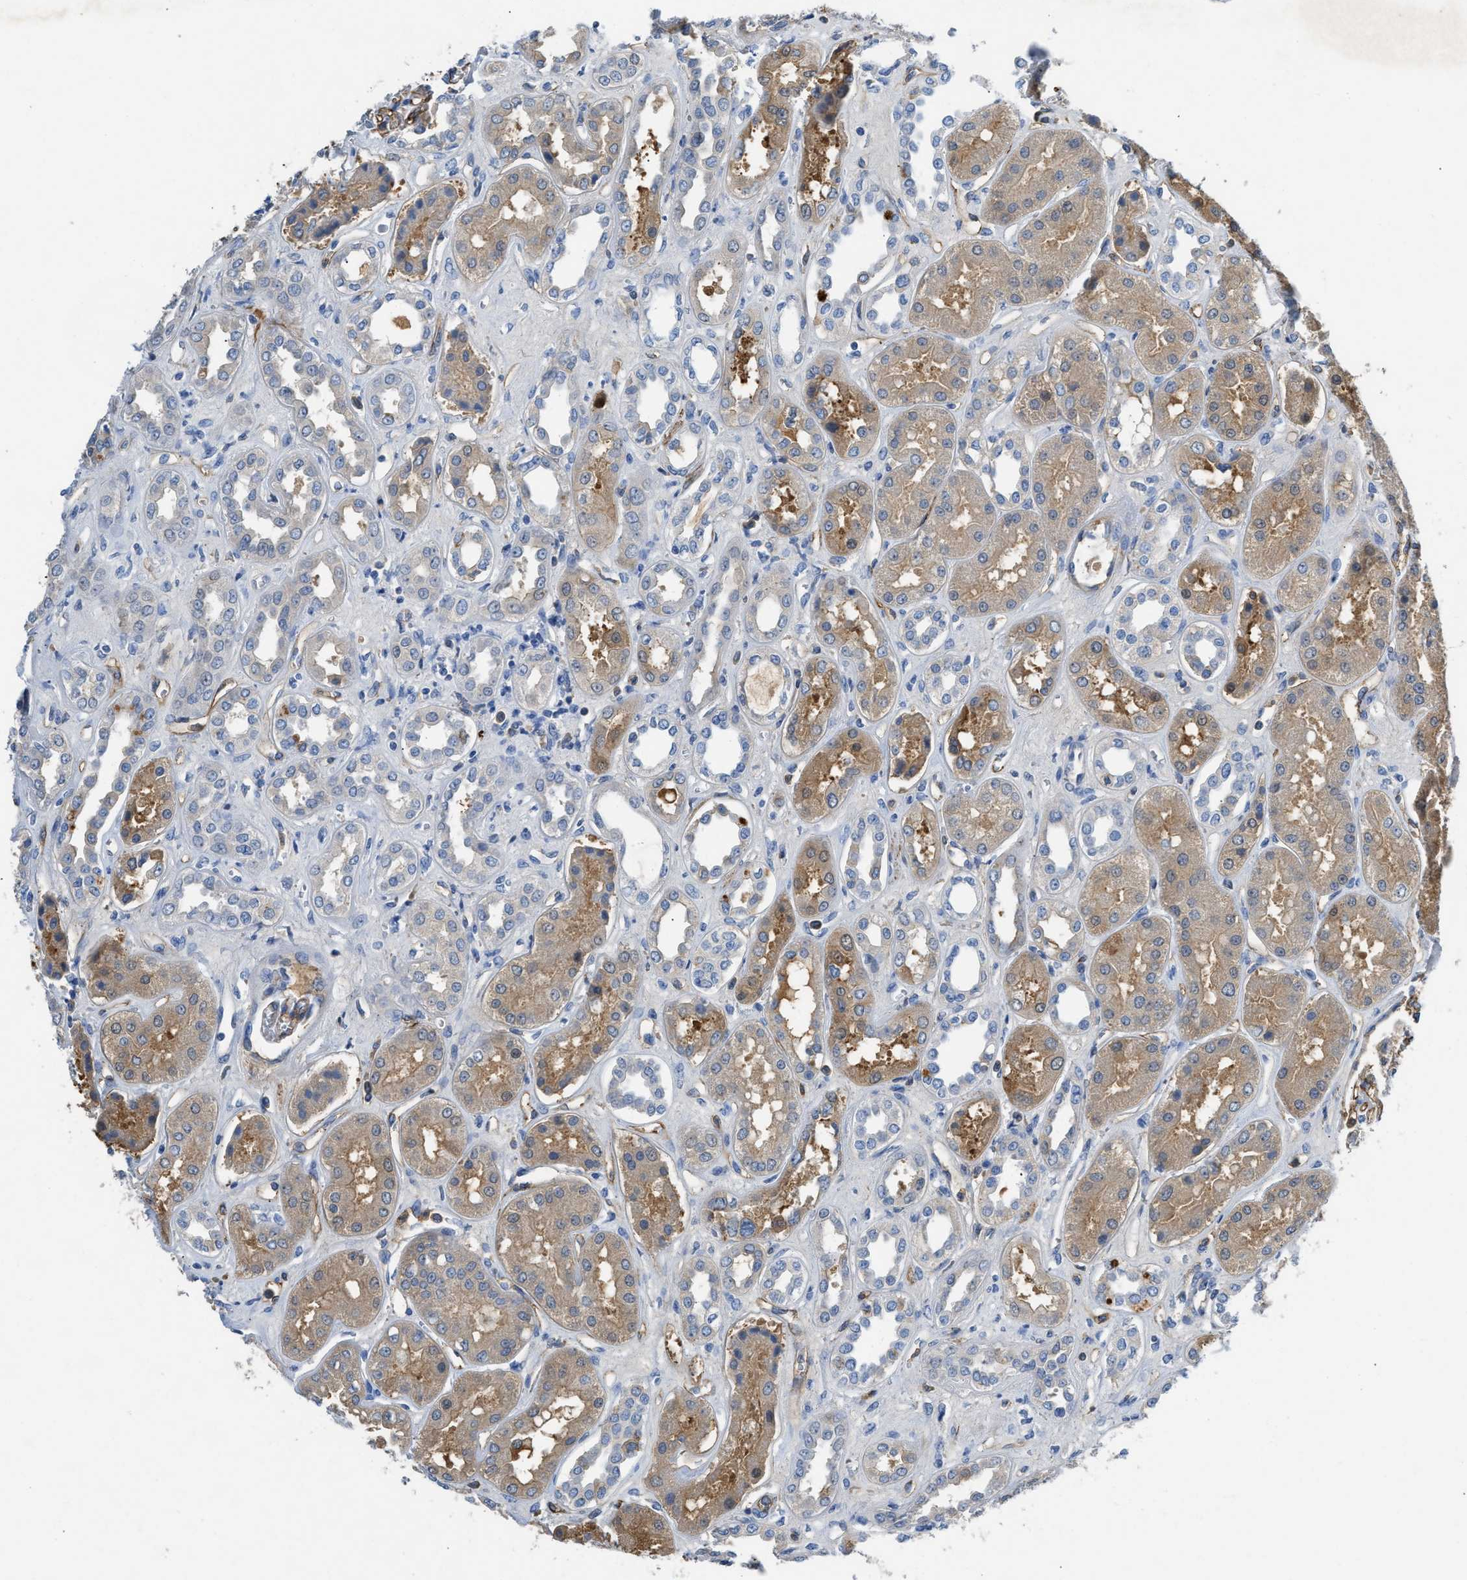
{"staining": {"intensity": "moderate", "quantity": "<25%", "location": "cytoplasmic/membranous"}, "tissue": "kidney", "cell_type": "Cells in glomeruli", "image_type": "normal", "snomed": [{"axis": "morphology", "description": "Normal tissue, NOS"}, {"axis": "topography", "description": "Kidney"}], "caption": "This photomicrograph demonstrates immunohistochemistry (IHC) staining of benign kidney, with low moderate cytoplasmic/membranous positivity in about <25% of cells in glomeruli.", "gene": "SPEG", "patient": {"sex": "male", "age": 59}}